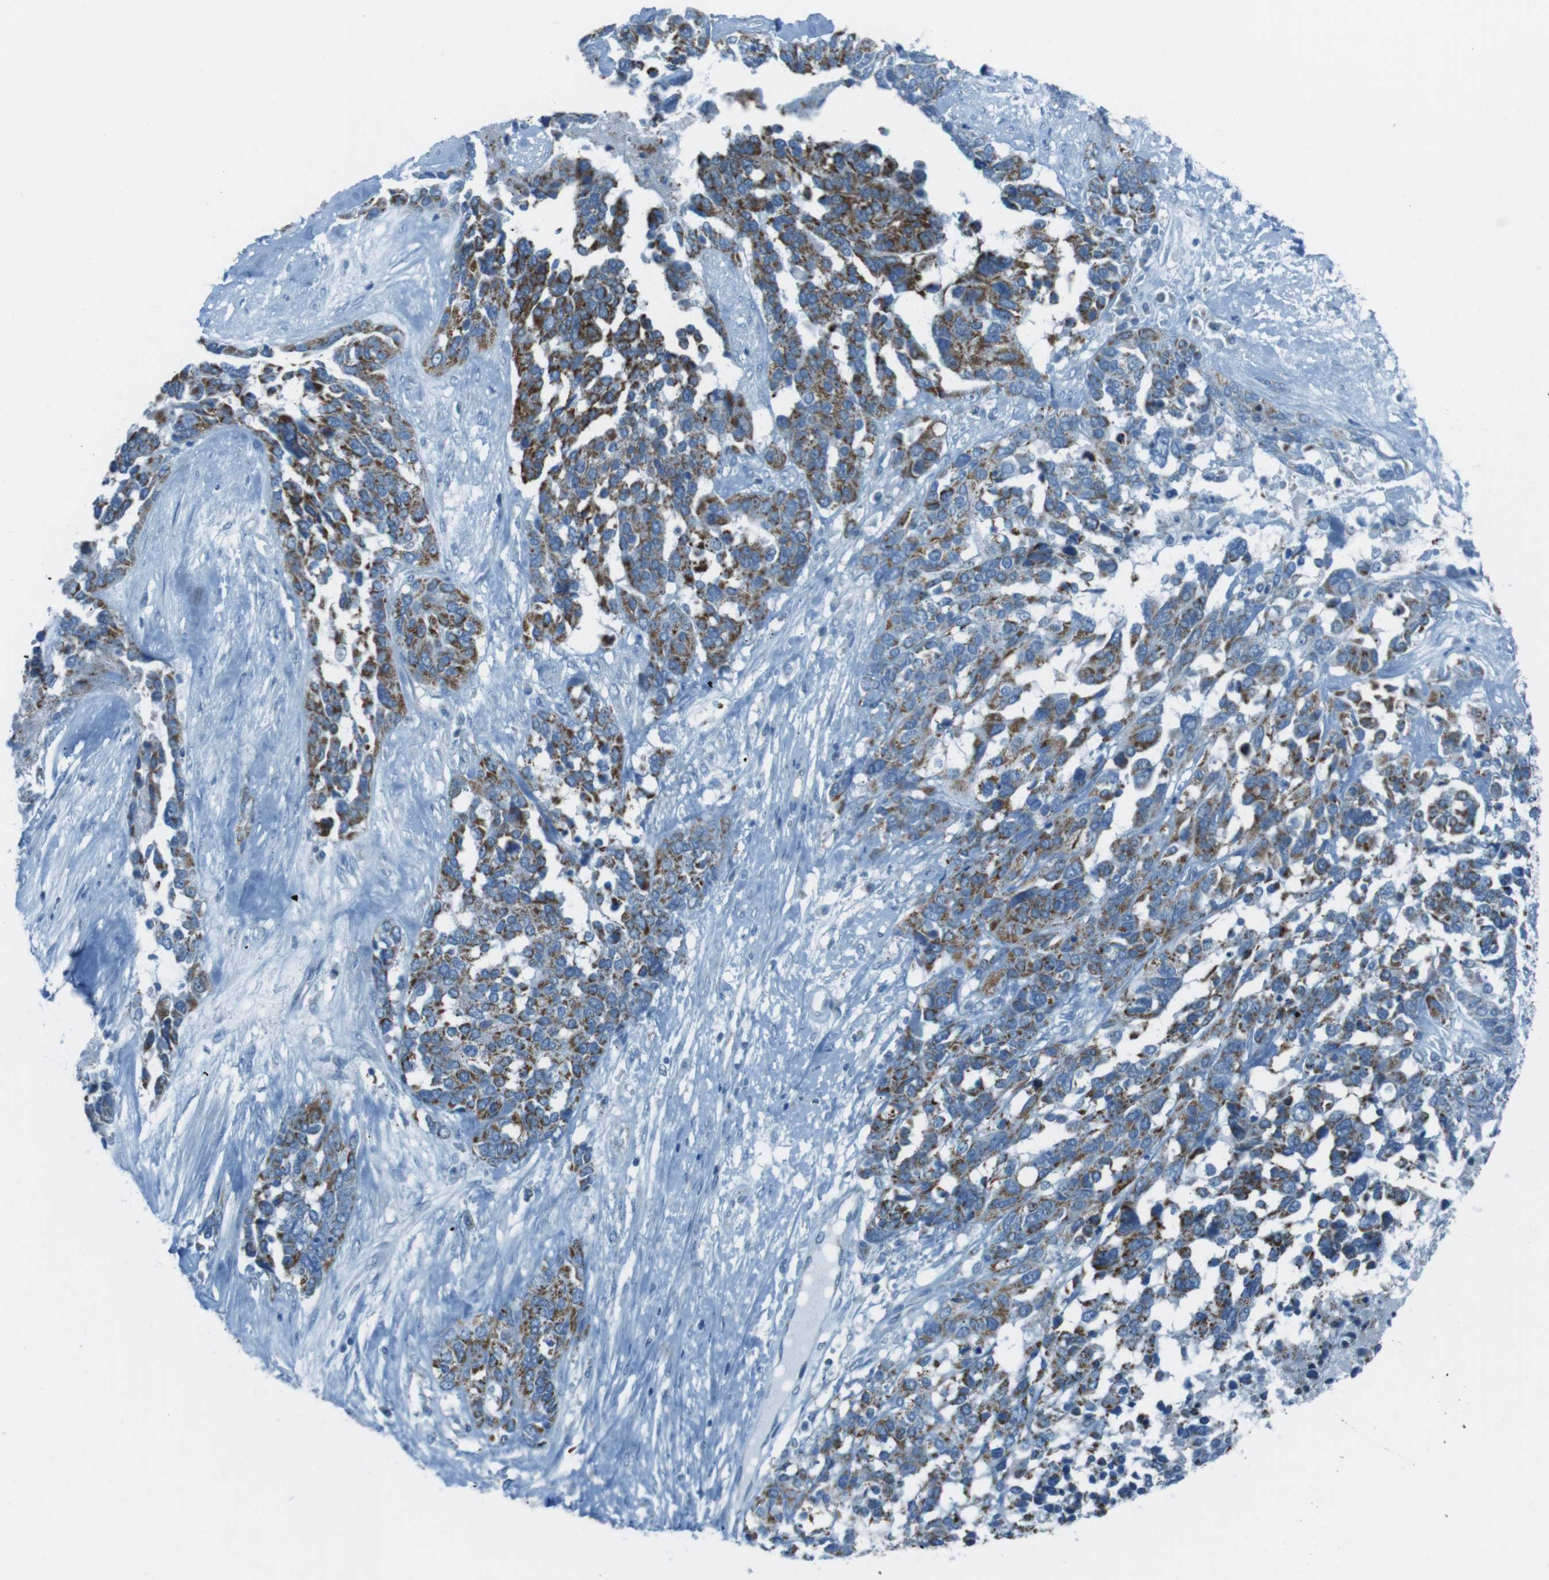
{"staining": {"intensity": "strong", "quantity": "25%-75%", "location": "cytoplasmic/membranous"}, "tissue": "ovarian cancer", "cell_type": "Tumor cells", "image_type": "cancer", "snomed": [{"axis": "morphology", "description": "Cystadenocarcinoma, serous, NOS"}, {"axis": "topography", "description": "Ovary"}], "caption": "Ovarian cancer was stained to show a protein in brown. There is high levels of strong cytoplasmic/membranous positivity in approximately 25%-75% of tumor cells. Using DAB (brown) and hematoxylin (blue) stains, captured at high magnification using brightfield microscopy.", "gene": "DNAJA3", "patient": {"sex": "female", "age": 44}}